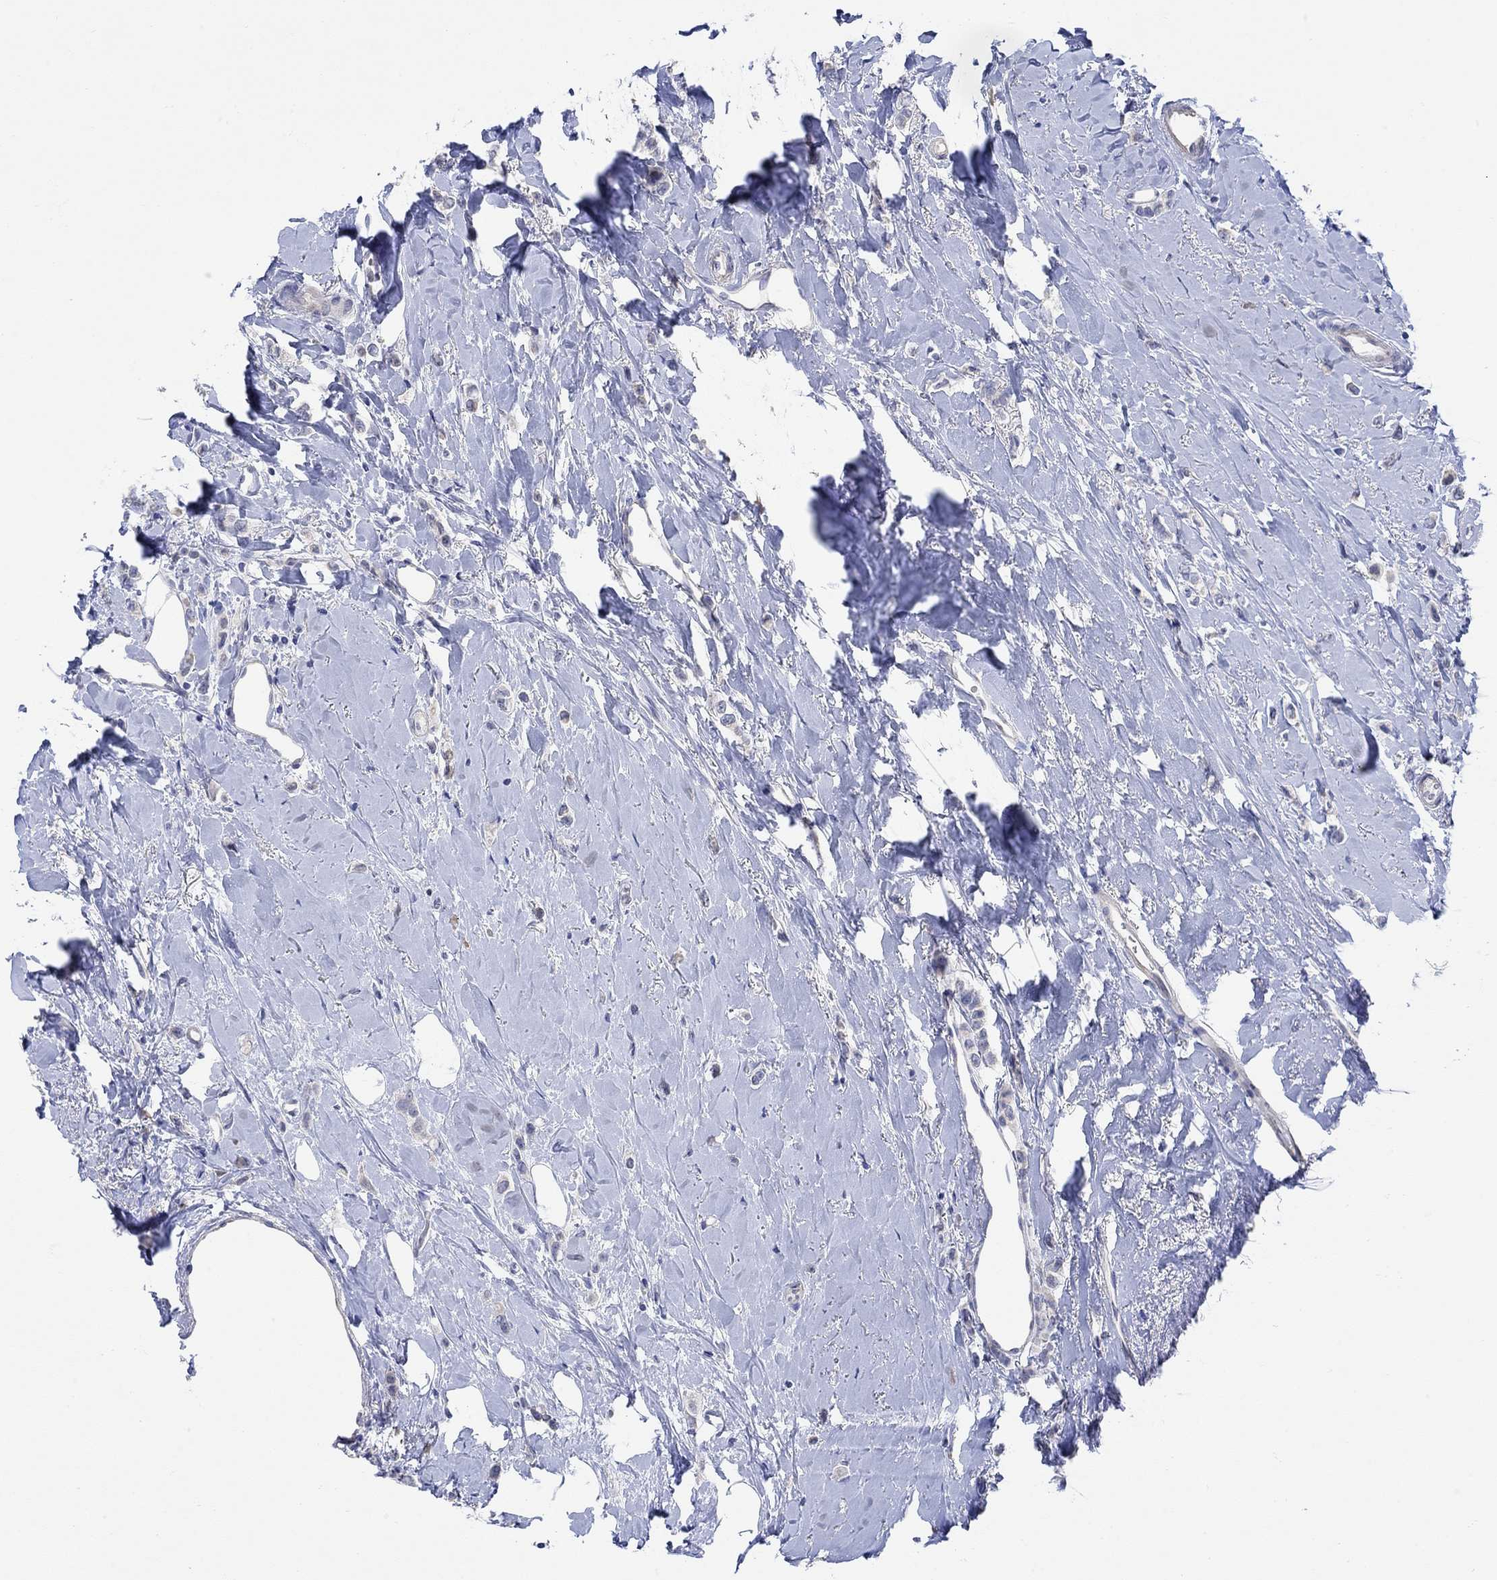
{"staining": {"intensity": "negative", "quantity": "none", "location": "none"}, "tissue": "breast cancer", "cell_type": "Tumor cells", "image_type": "cancer", "snomed": [{"axis": "morphology", "description": "Lobular carcinoma"}, {"axis": "topography", "description": "Breast"}], "caption": "Human lobular carcinoma (breast) stained for a protein using immunohistochemistry (IHC) reveals no staining in tumor cells.", "gene": "KRT222", "patient": {"sex": "female", "age": 66}}